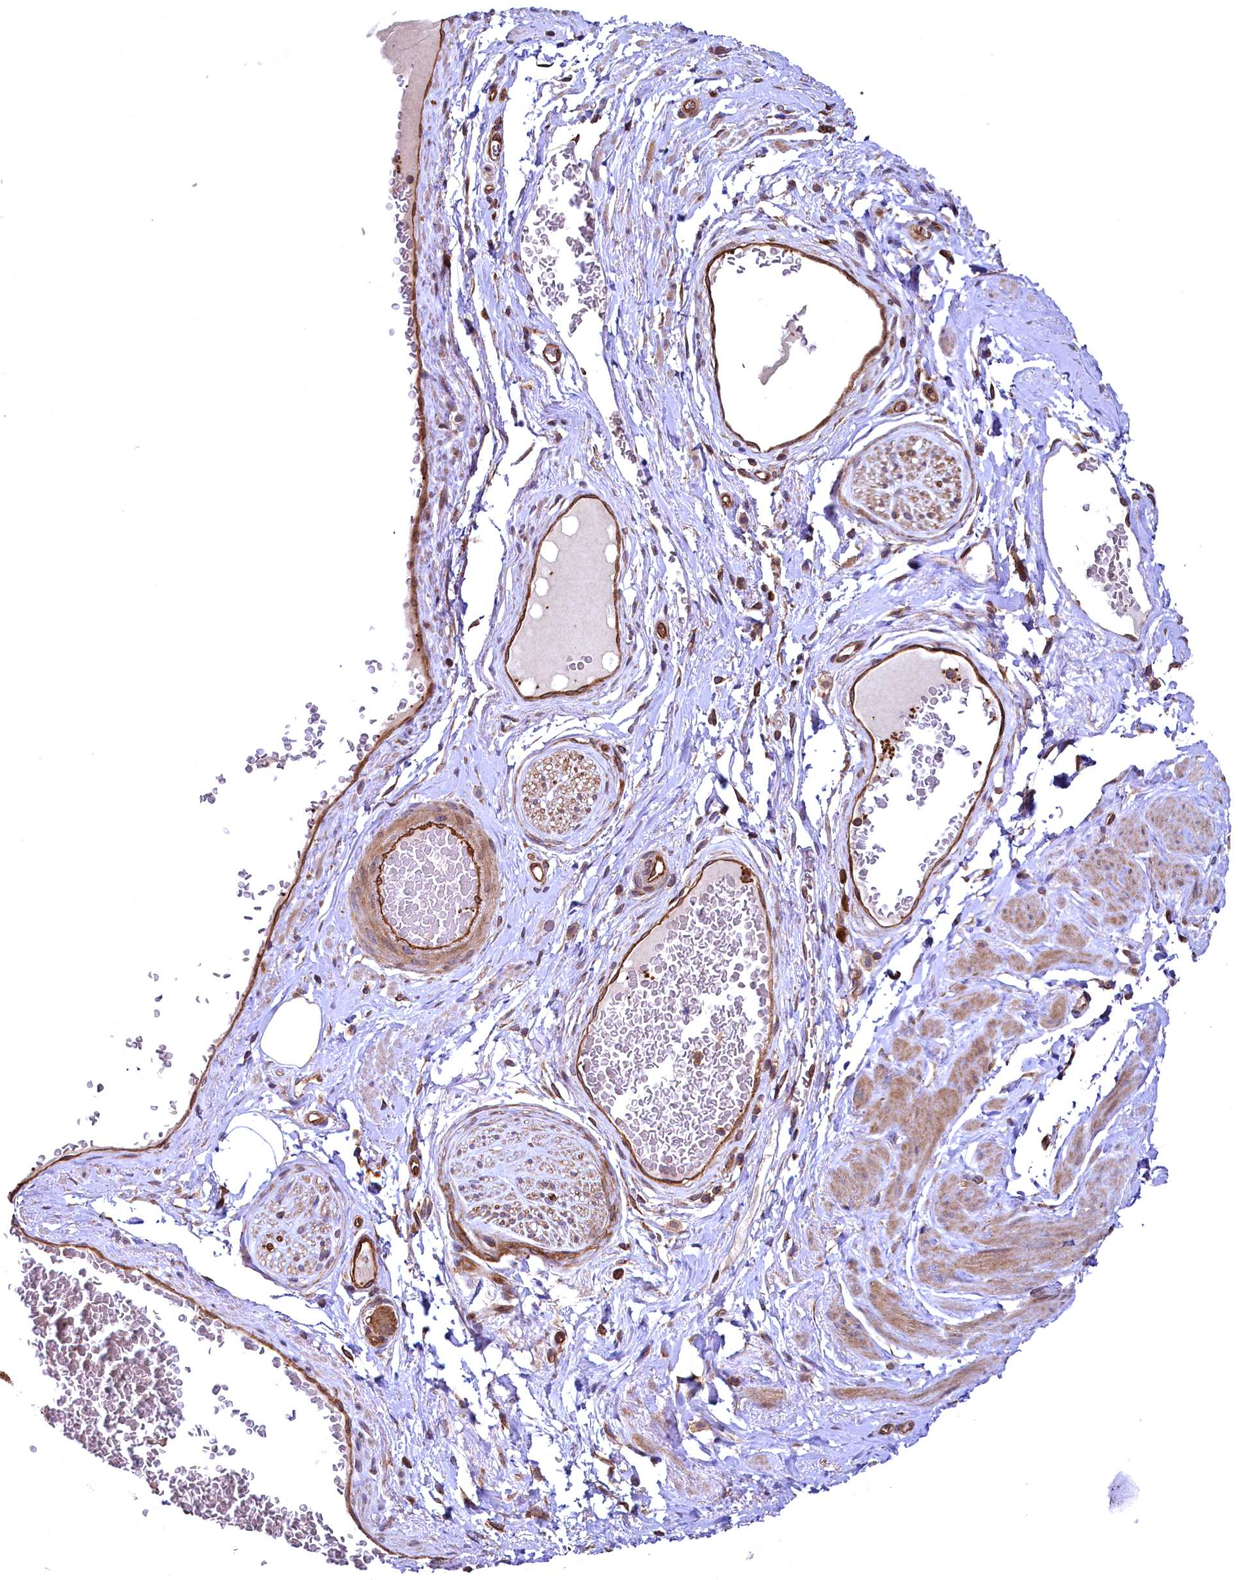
{"staining": {"intensity": "negative", "quantity": "none", "location": "none"}, "tissue": "adipose tissue", "cell_type": "Adipocytes", "image_type": "normal", "snomed": [{"axis": "morphology", "description": "Normal tissue, NOS"}, {"axis": "morphology", "description": "Adenocarcinoma, NOS"}, {"axis": "topography", "description": "Rectum"}, {"axis": "topography", "description": "Vagina"}, {"axis": "topography", "description": "Peripheral nerve tissue"}], "caption": "Benign adipose tissue was stained to show a protein in brown. There is no significant expression in adipocytes.", "gene": "SVIP", "patient": {"sex": "female", "age": 71}}